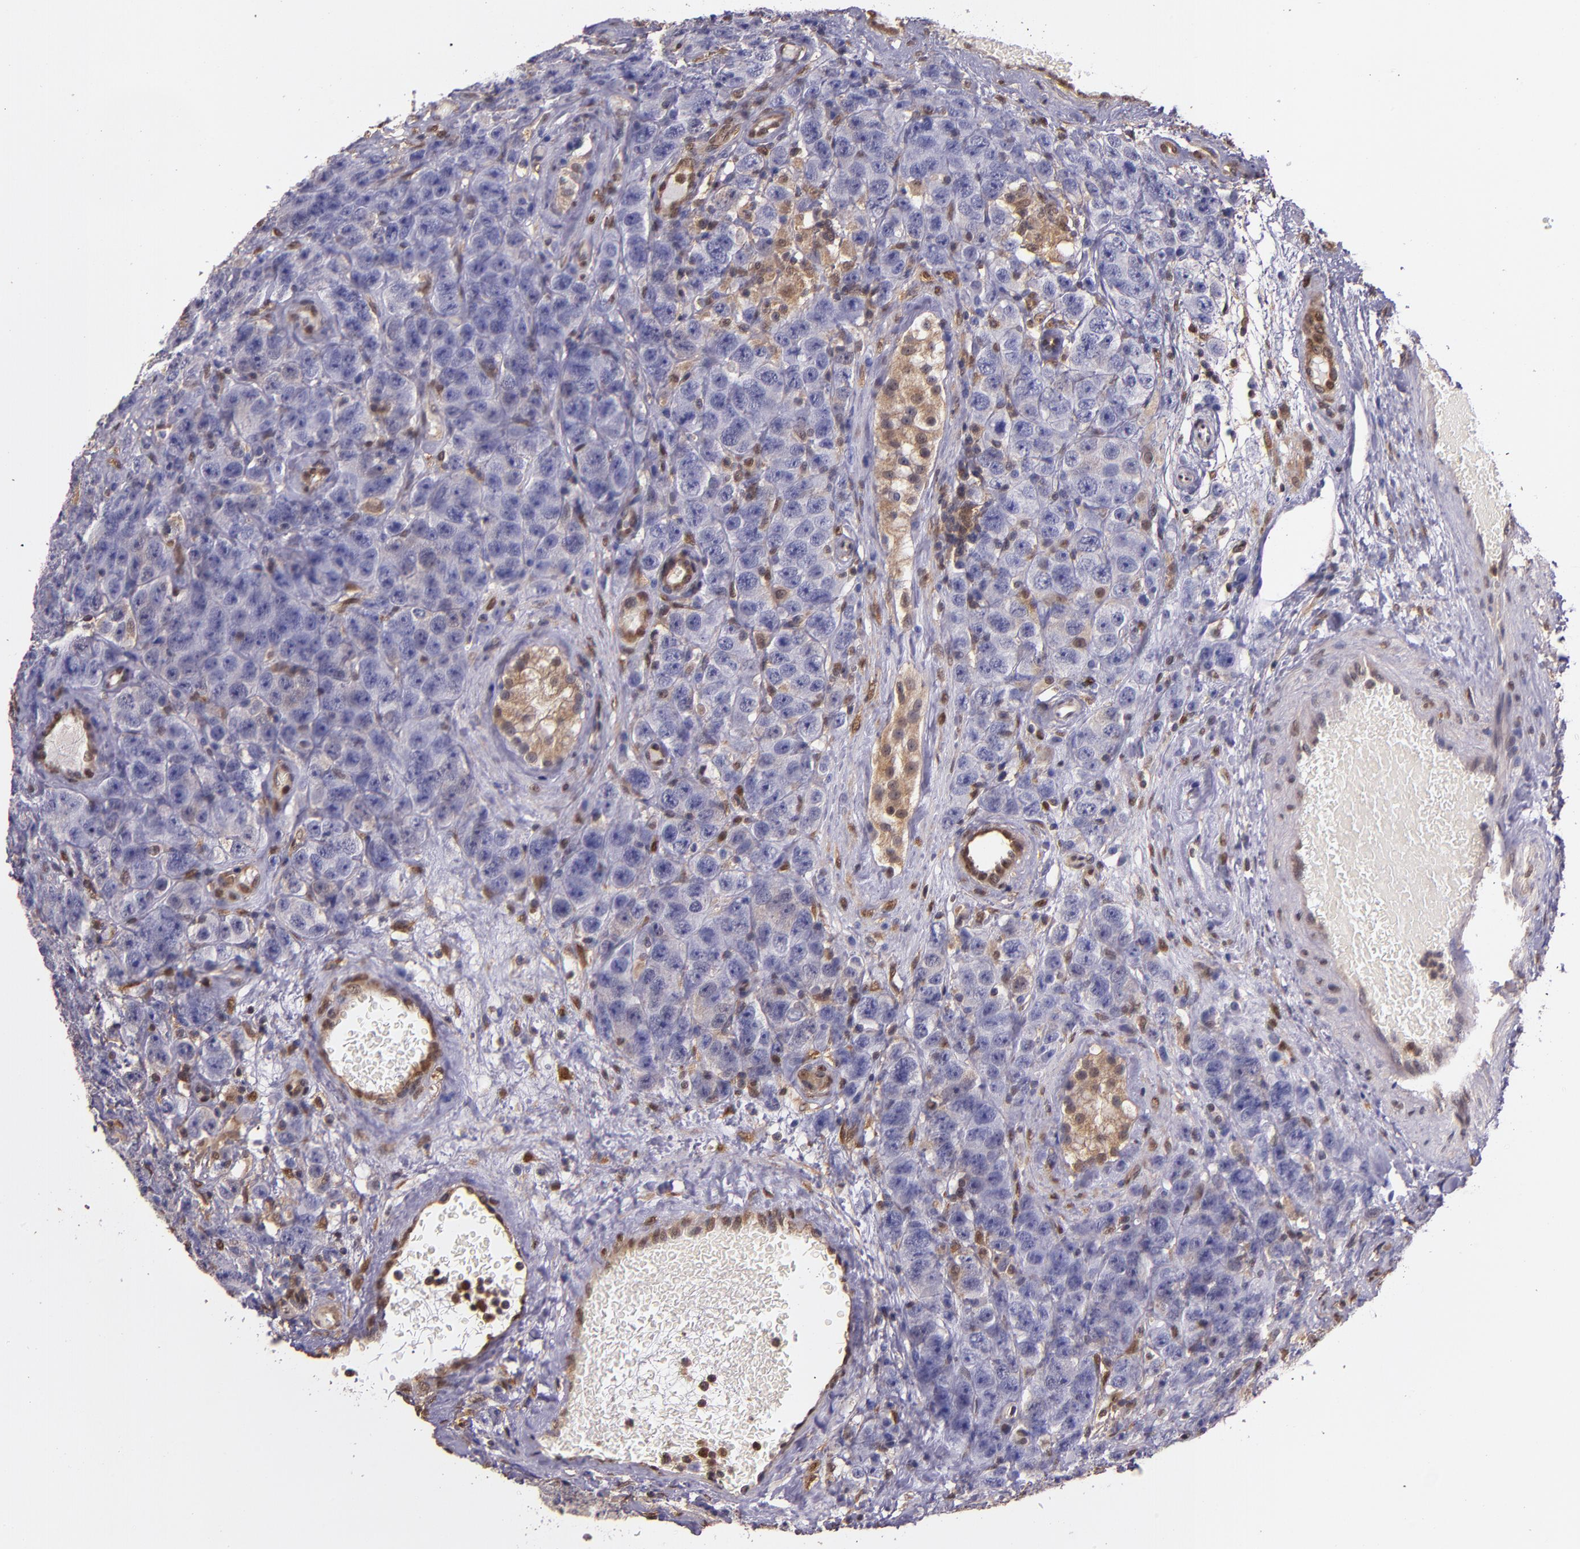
{"staining": {"intensity": "negative", "quantity": "none", "location": "none"}, "tissue": "testis cancer", "cell_type": "Tumor cells", "image_type": "cancer", "snomed": [{"axis": "morphology", "description": "Seminoma, NOS"}, {"axis": "topography", "description": "Testis"}], "caption": "IHC image of neoplastic tissue: seminoma (testis) stained with DAB (3,3'-diaminobenzidine) demonstrates no significant protein expression in tumor cells.", "gene": "STAT6", "patient": {"sex": "male", "age": 52}}